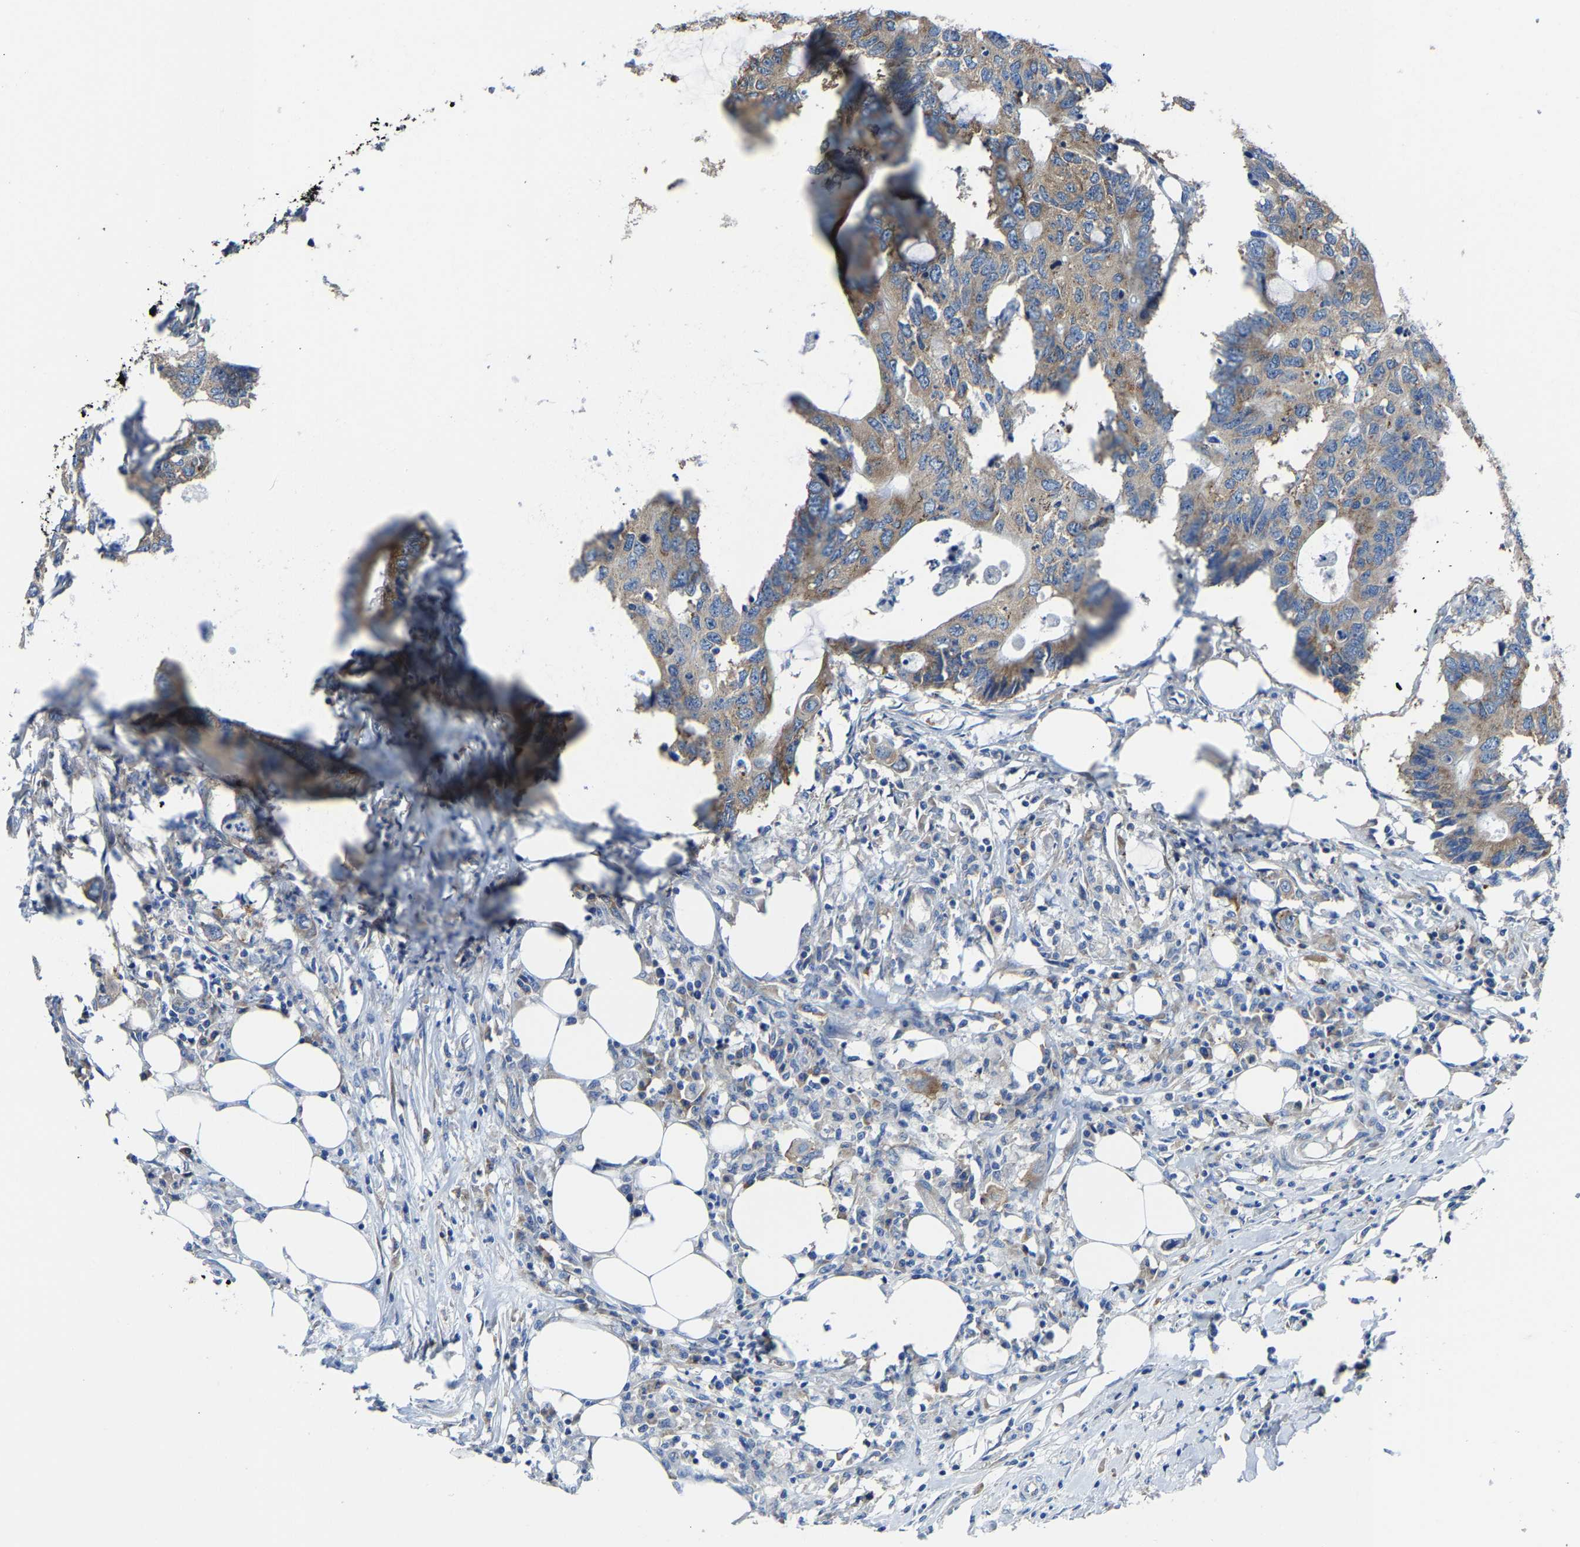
{"staining": {"intensity": "moderate", "quantity": "25%-75%", "location": "cytoplasmic/membranous"}, "tissue": "colorectal cancer", "cell_type": "Tumor cells", "image_type": "cancer", "snomed": [{"axis": "morphology", "description": "Adenocarcinoma, NOS"}, {"axis": "topography", "description": "Colon"}], "caption": "Tumor cells demonstrate moderate cytoplasmic/membranous staining in about 25%-75% of cells in colorectal adenocarcinoma. (DAB IHC with brightfield microscopy, high magnification).", "gene": "G3BP2", "patient": {"sex": "male", "age": 71}}